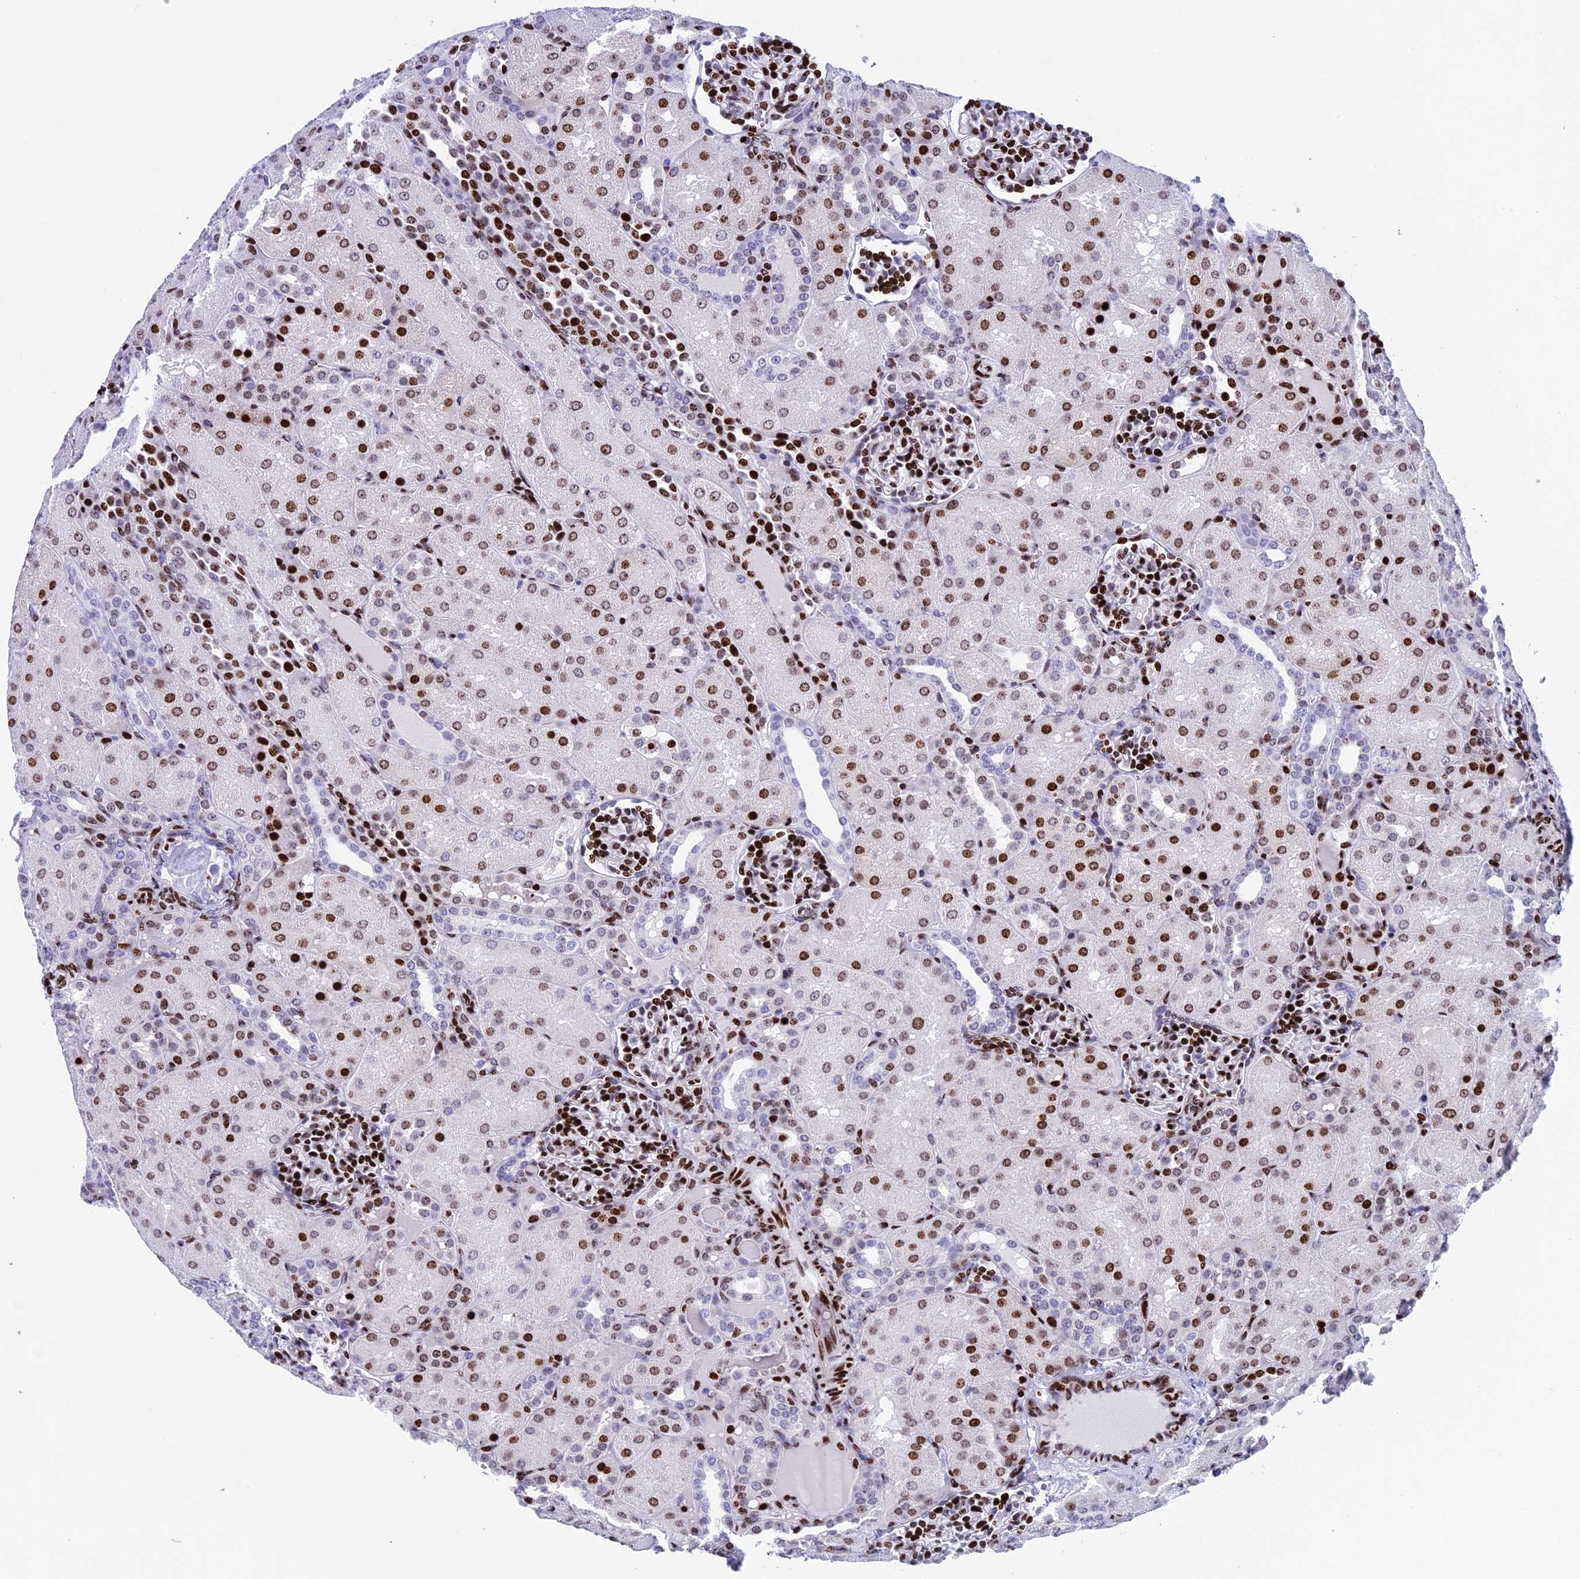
{"staining": {"intensity": "strong", "quantity": ">75%", "location": "nuclear"}, "tissue": "kidney", "cell_type": "Cells in glomeruli", "image_type": "normal", "snomed": [{"axis": "morphology", "description": "Normal tissue, NOS"}, {"axis": "topography", "description": "Kidney"}], "caption": "Cells in glomeruli display high levels of strong nuclear expression in about >75% of cells in unremarkable kidney.", "gene": "BTBD3", "patient": {"sex": "male", "age": 1}}